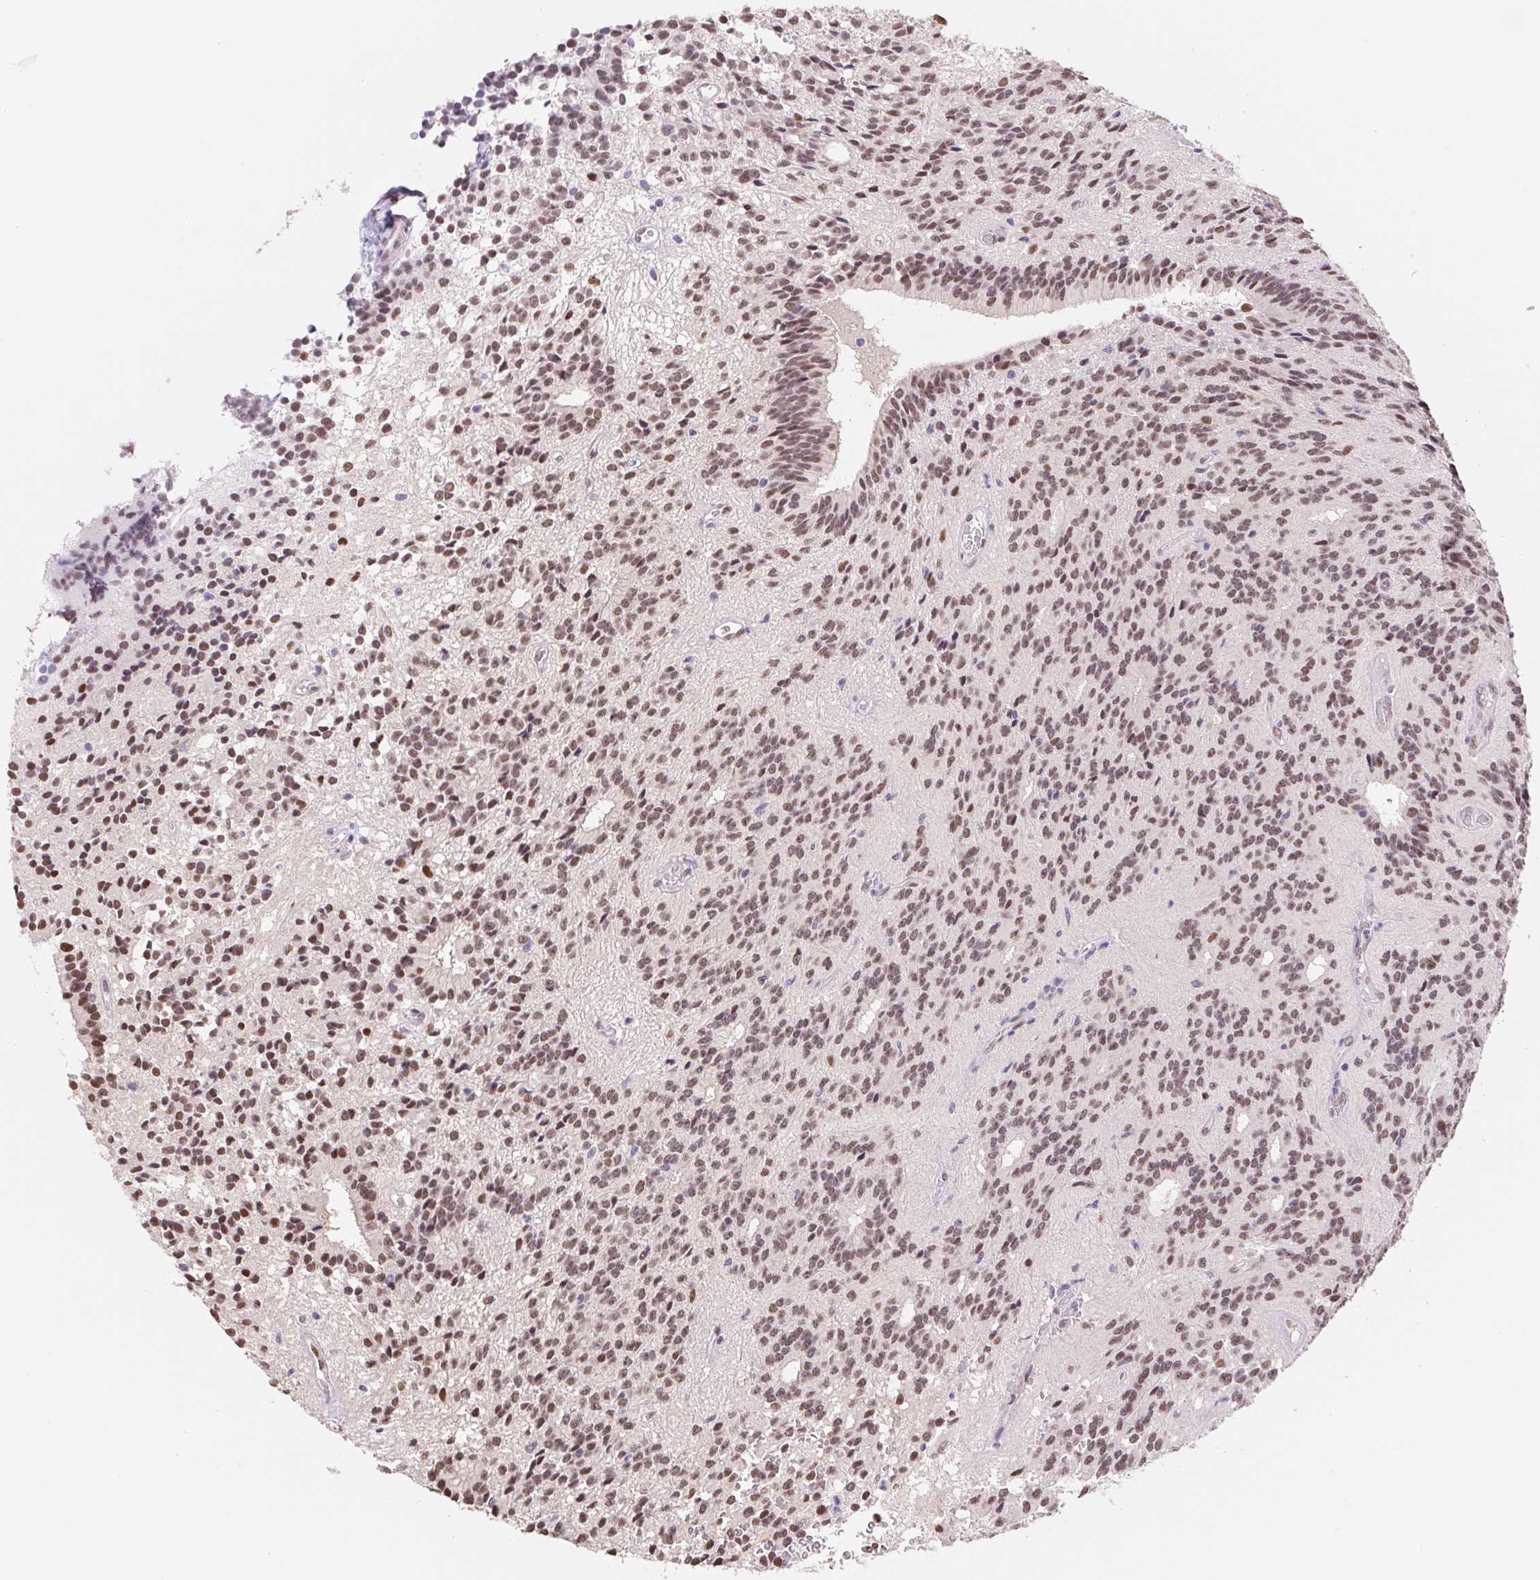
{"staining": {"intensity": "moderate", "quantity": ">75%", "location": "nuclear"}, "tissue": "glioma", "cell_type": "Tumor cells", "image_type": "cancer", "snomed": [{"axis": "morphology", "description": "Glioma, malignant, Low grade"}, {"axis": "topography", "description": "Brain"}], "caption": "IHC histopathology image of neoplastic tissue: glioma stained using immunohistochemistry (IHC) reveals medium levels of moderate protein expression localized specifically in the nuclear of tumor cells, appearing as a nuclear brown color.", "gene": "CAND1", "patient": {"sex": "male", "age": 31}}